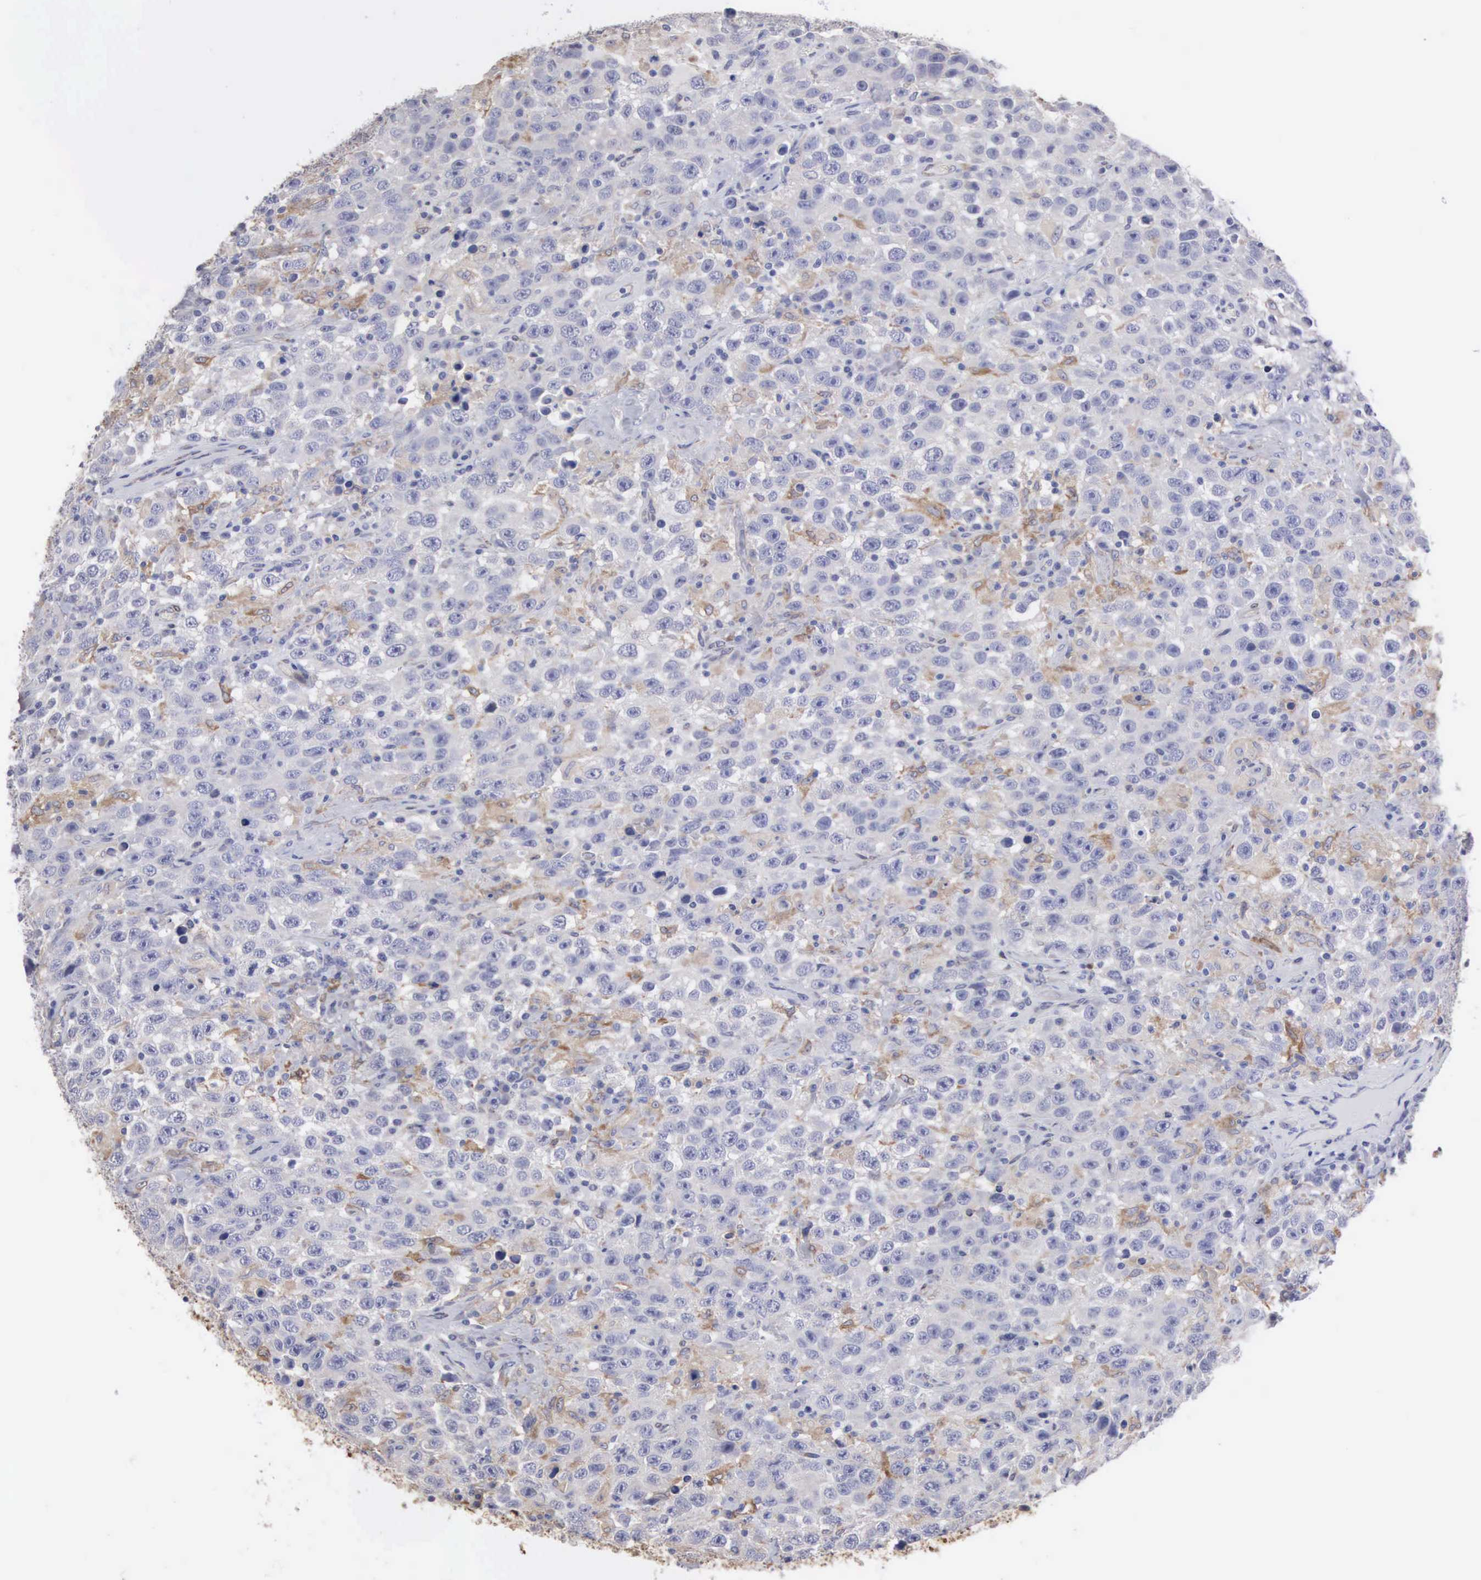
{"staining": {"intensity": "weak", "quantity": "<25%", "location": "cytoplasmic/membranous"}, "tissue": "testis cancer", "cell_type": "Tumor cells", "image_type": "cancer", "snomed": [{"axis": "morphology", "description": "Seminoma, NOS"}, {"axis": "topography", "description": "Testis"}], "caption": "IHC of human testis cancer exhibits no positivity in tumor cells. The staining is performed using DAB (3,3'-diaminobenzidine) brown chromogen with nuclei counter-stained in using hematoxylin.", "gene": "LIN52", "patient": {"sex": "male", "age": 41}}